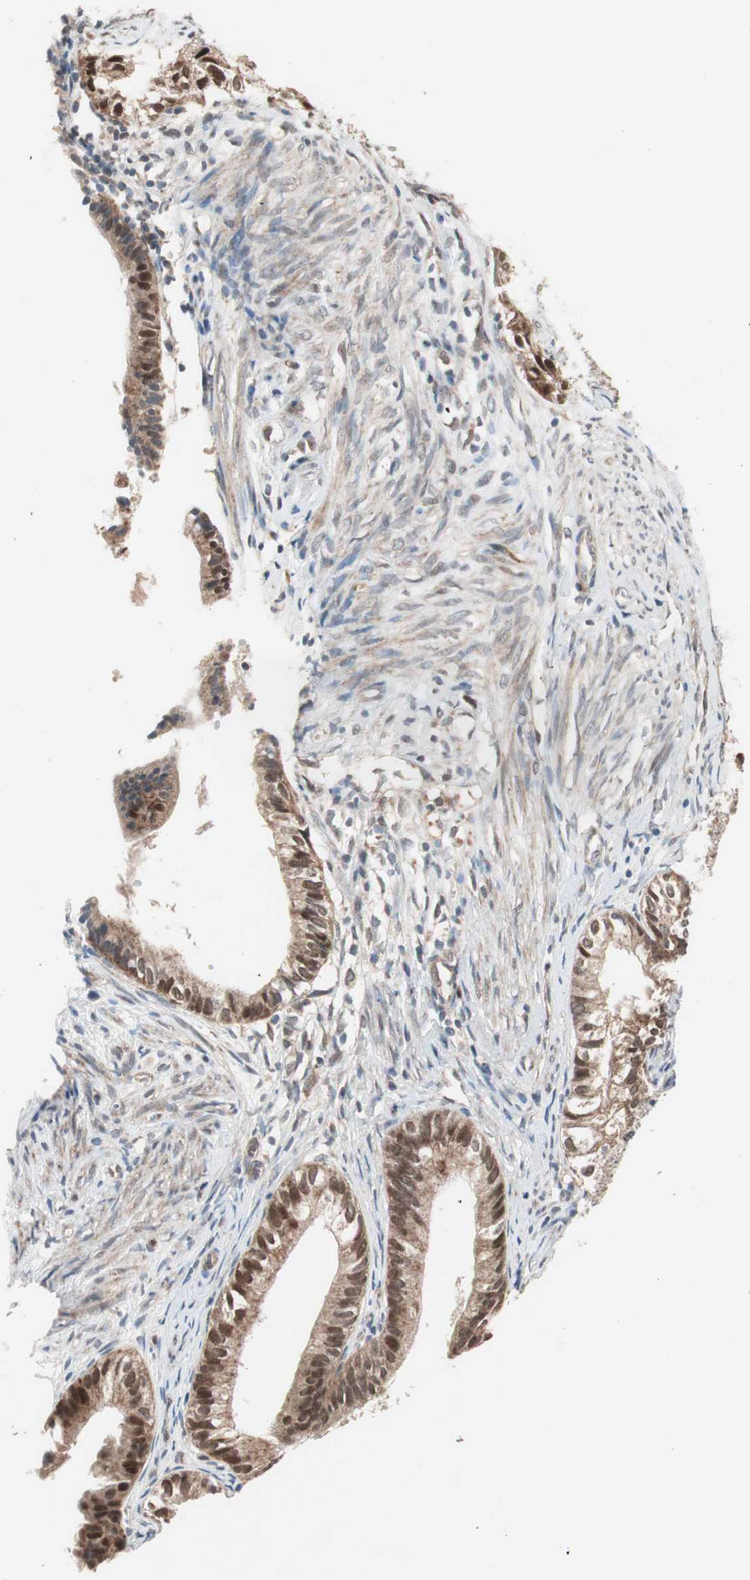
{"staining": {"intensity": "strong", "quantity": ">75%", "location": "cytoplasmic/membranous,nuclear"}, "tissue": "cervical cancer", "cell_type": "Tumor cells", "image_type": "cancer", "snomed": [{"axis": "morphology", "description": "Normal tissue, NOS"}, {"axis": "morphology", "description": "Adenocarcinoma, NOS"}, {"axis": "topography", "description": "Cervix"}, {"axis": "topography", "description": "Endometrium"}], "caption": "Human cervical cancer (adenocarcinoma) stained for a protein (brown) reveals strong cytoplasmic/membranous and nuclear positive expression in about >75% of tumor cells.", "gene": "HMBS", "patient": {"sex": "female", "age": 86}}